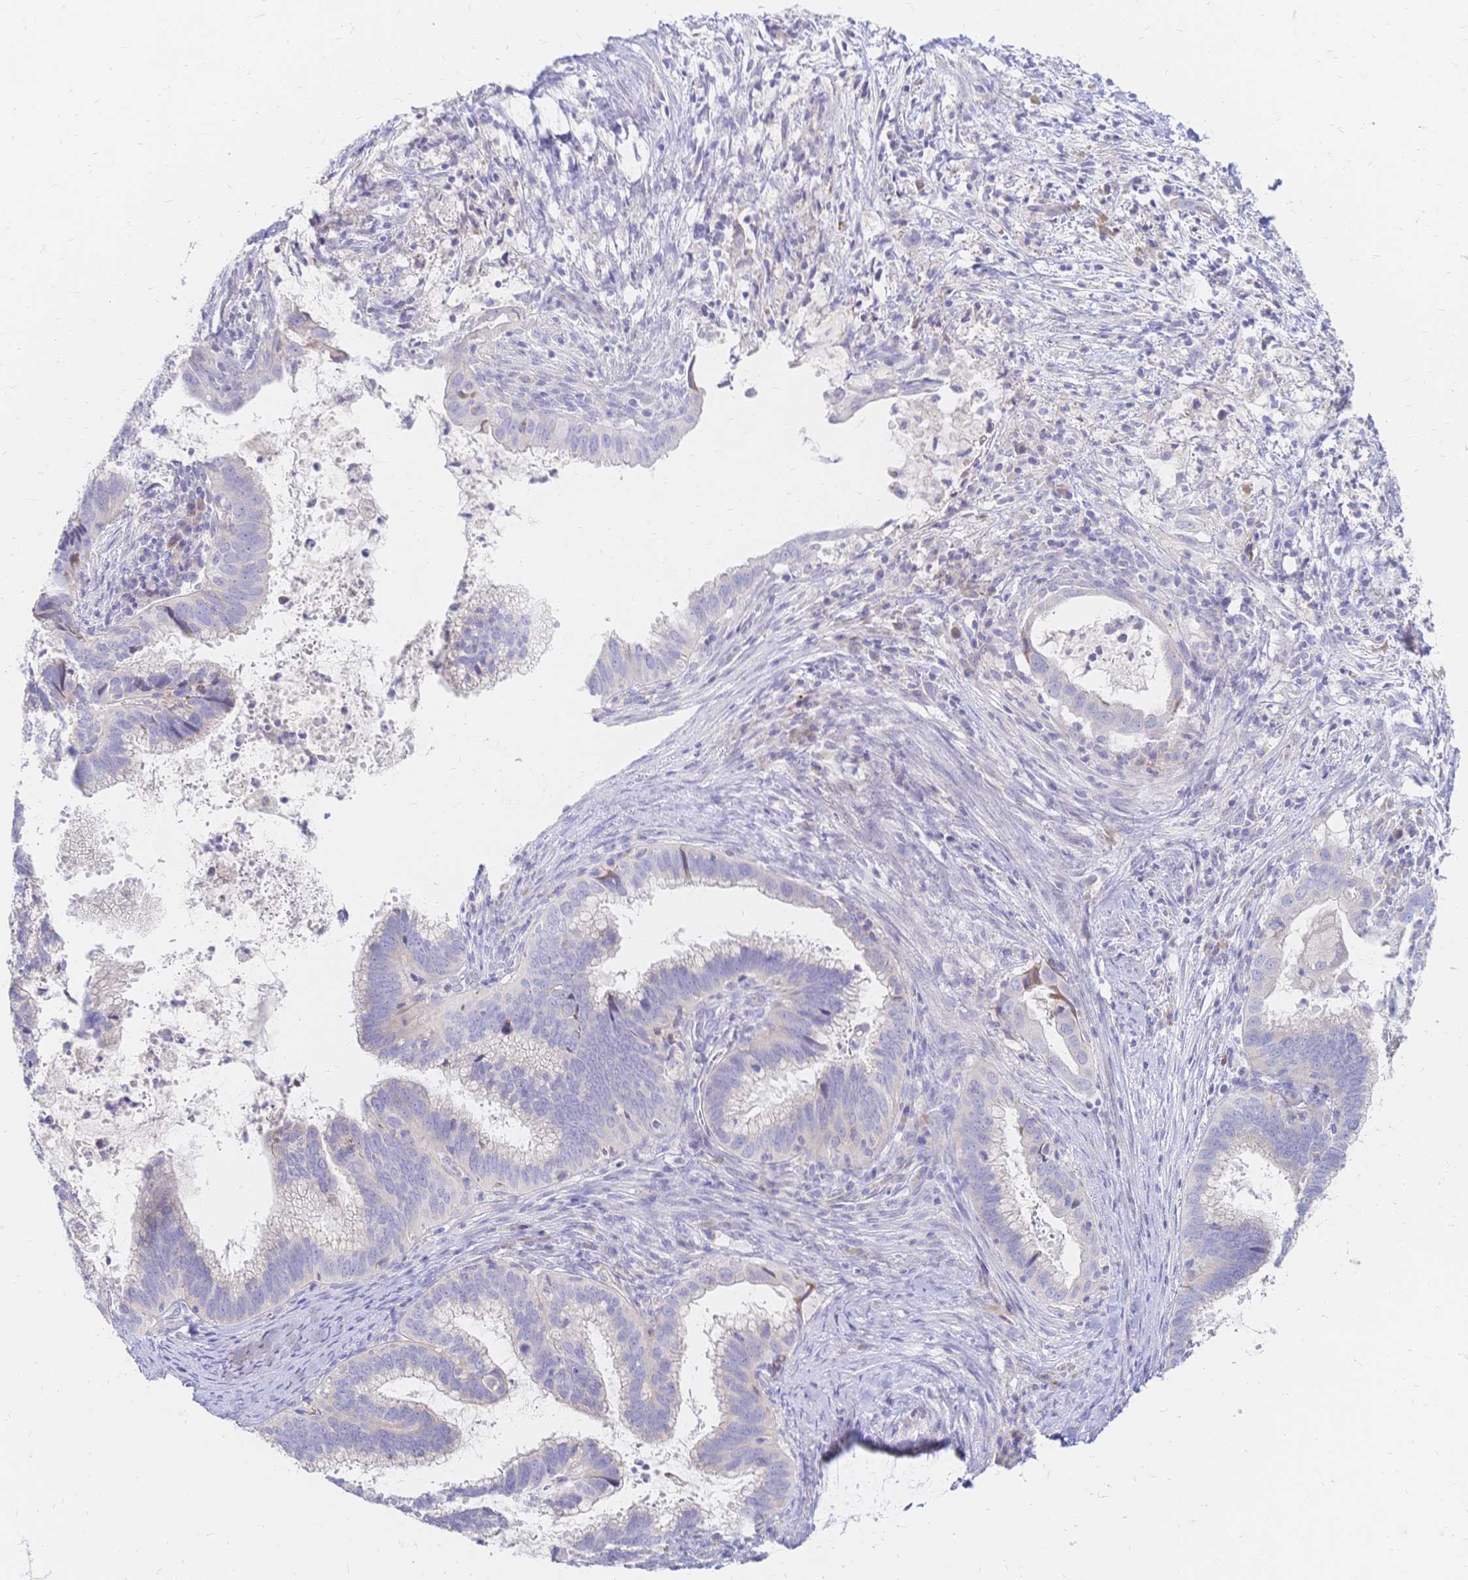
{"staining": {"intensity": "weak", "quantity": "25%-75%", "location": "cytoplasmic/membranous"}, "tissue": "cervical cancer", "cell_type": "Tumor cells", "image_type": "cancer", "snomed": [{"axis": "morphology", "description": "Adenocarcinoma, NOS"}, {"axis": "topography", "description": "Cervix"}], "caption": "Immunohistochemistry (IHC) photomicrograph of human cervical cancer stained for a protein (brown), which demonstrates low levels of weak cytoplasmic/membranous positivity in approximately 25%-75% of tumor cells.", "gene": "VWC2L", "patient": {"sex": "female", "age": 56}}